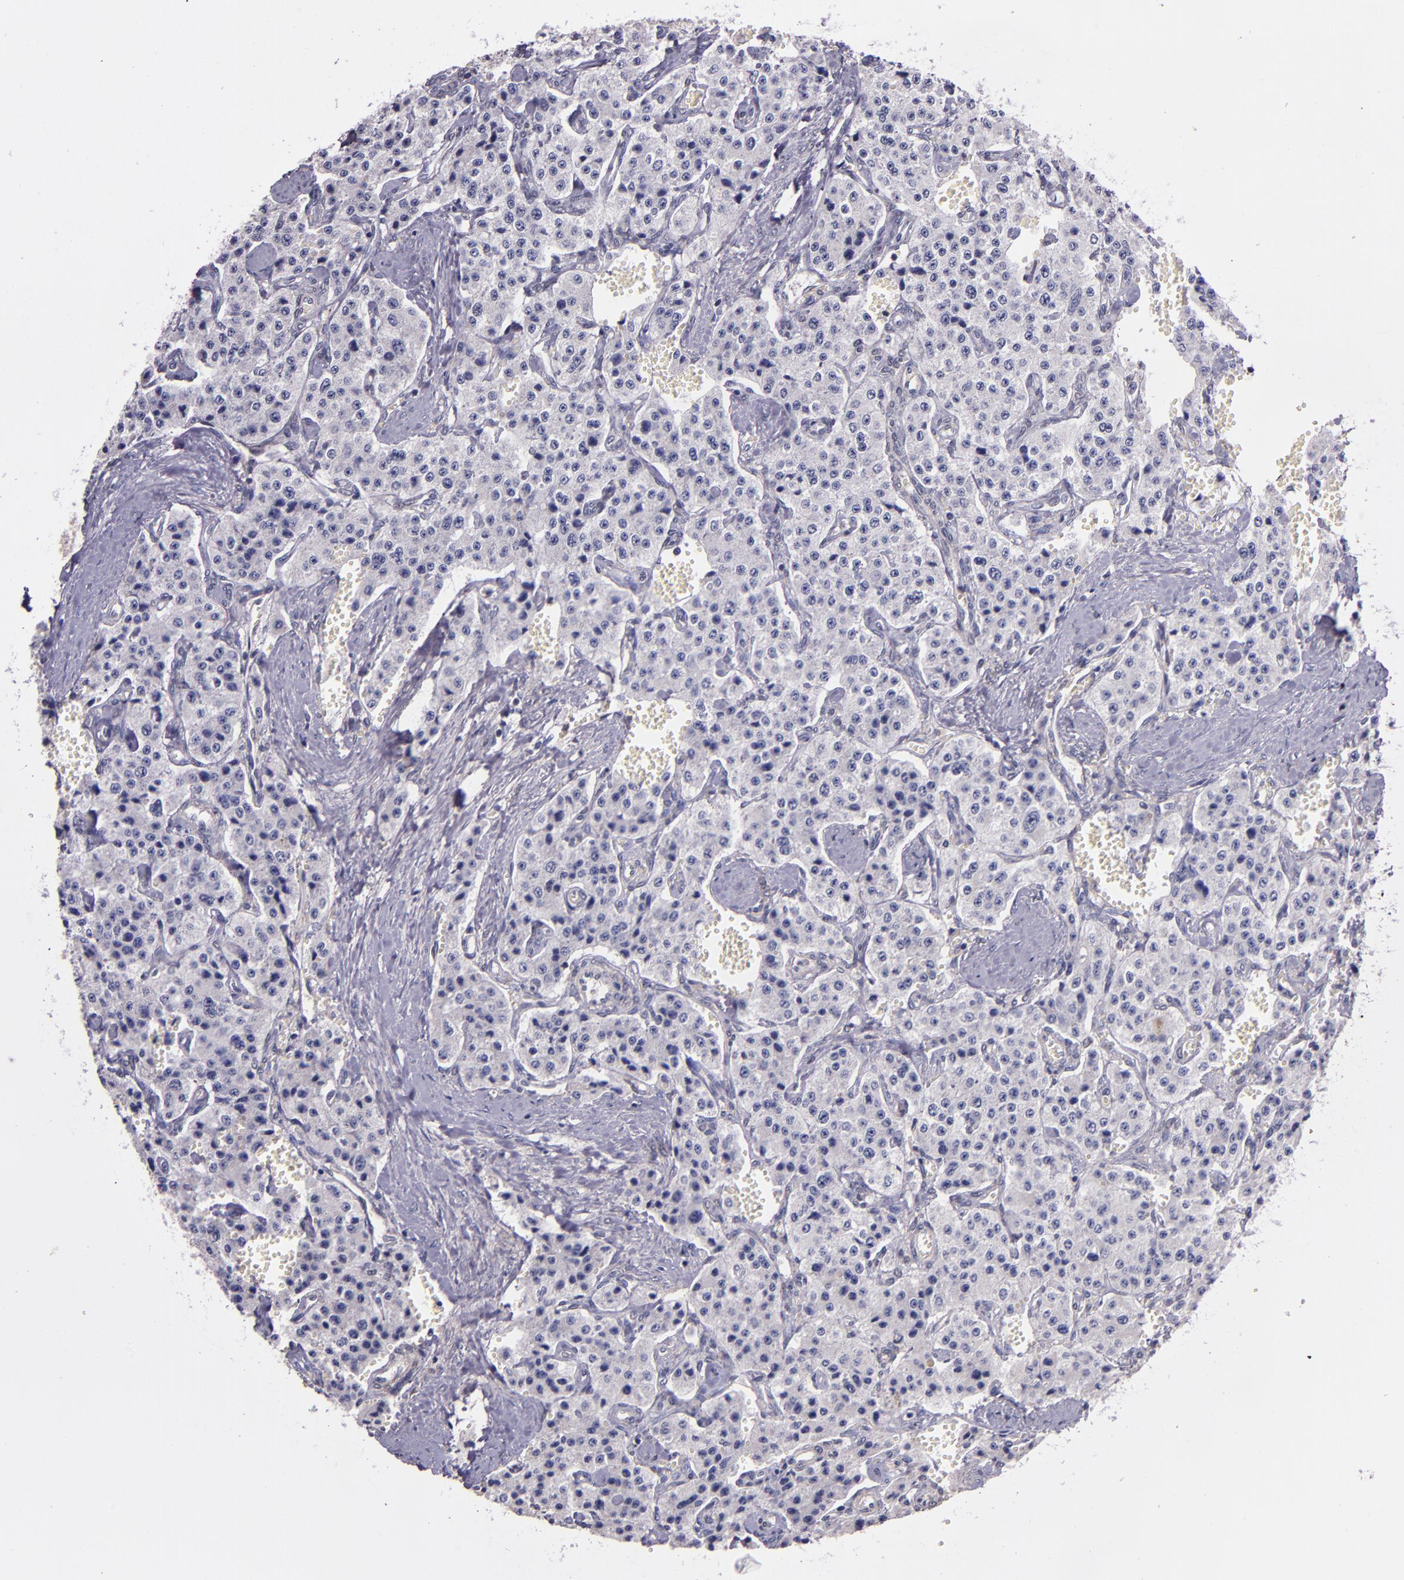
{"staining": {"intensity": "negative", "quantity": "none", "location": "none"}, "tissue": "carcinoid", "cell_type": "Tumor cells", "image_type": "cancer", "snomed": [{"axis": "morphology", "description": "Carcinoid, malignant, NOS"}, {"axis": "topography", "description": "Small intestine"}], "caption": "Tumor cells are negative for brown protein staining in carcinoid. Nuclei are stained in blue.", "gene": "STAT6", "patient": {"sex": "male", "age": 52}}